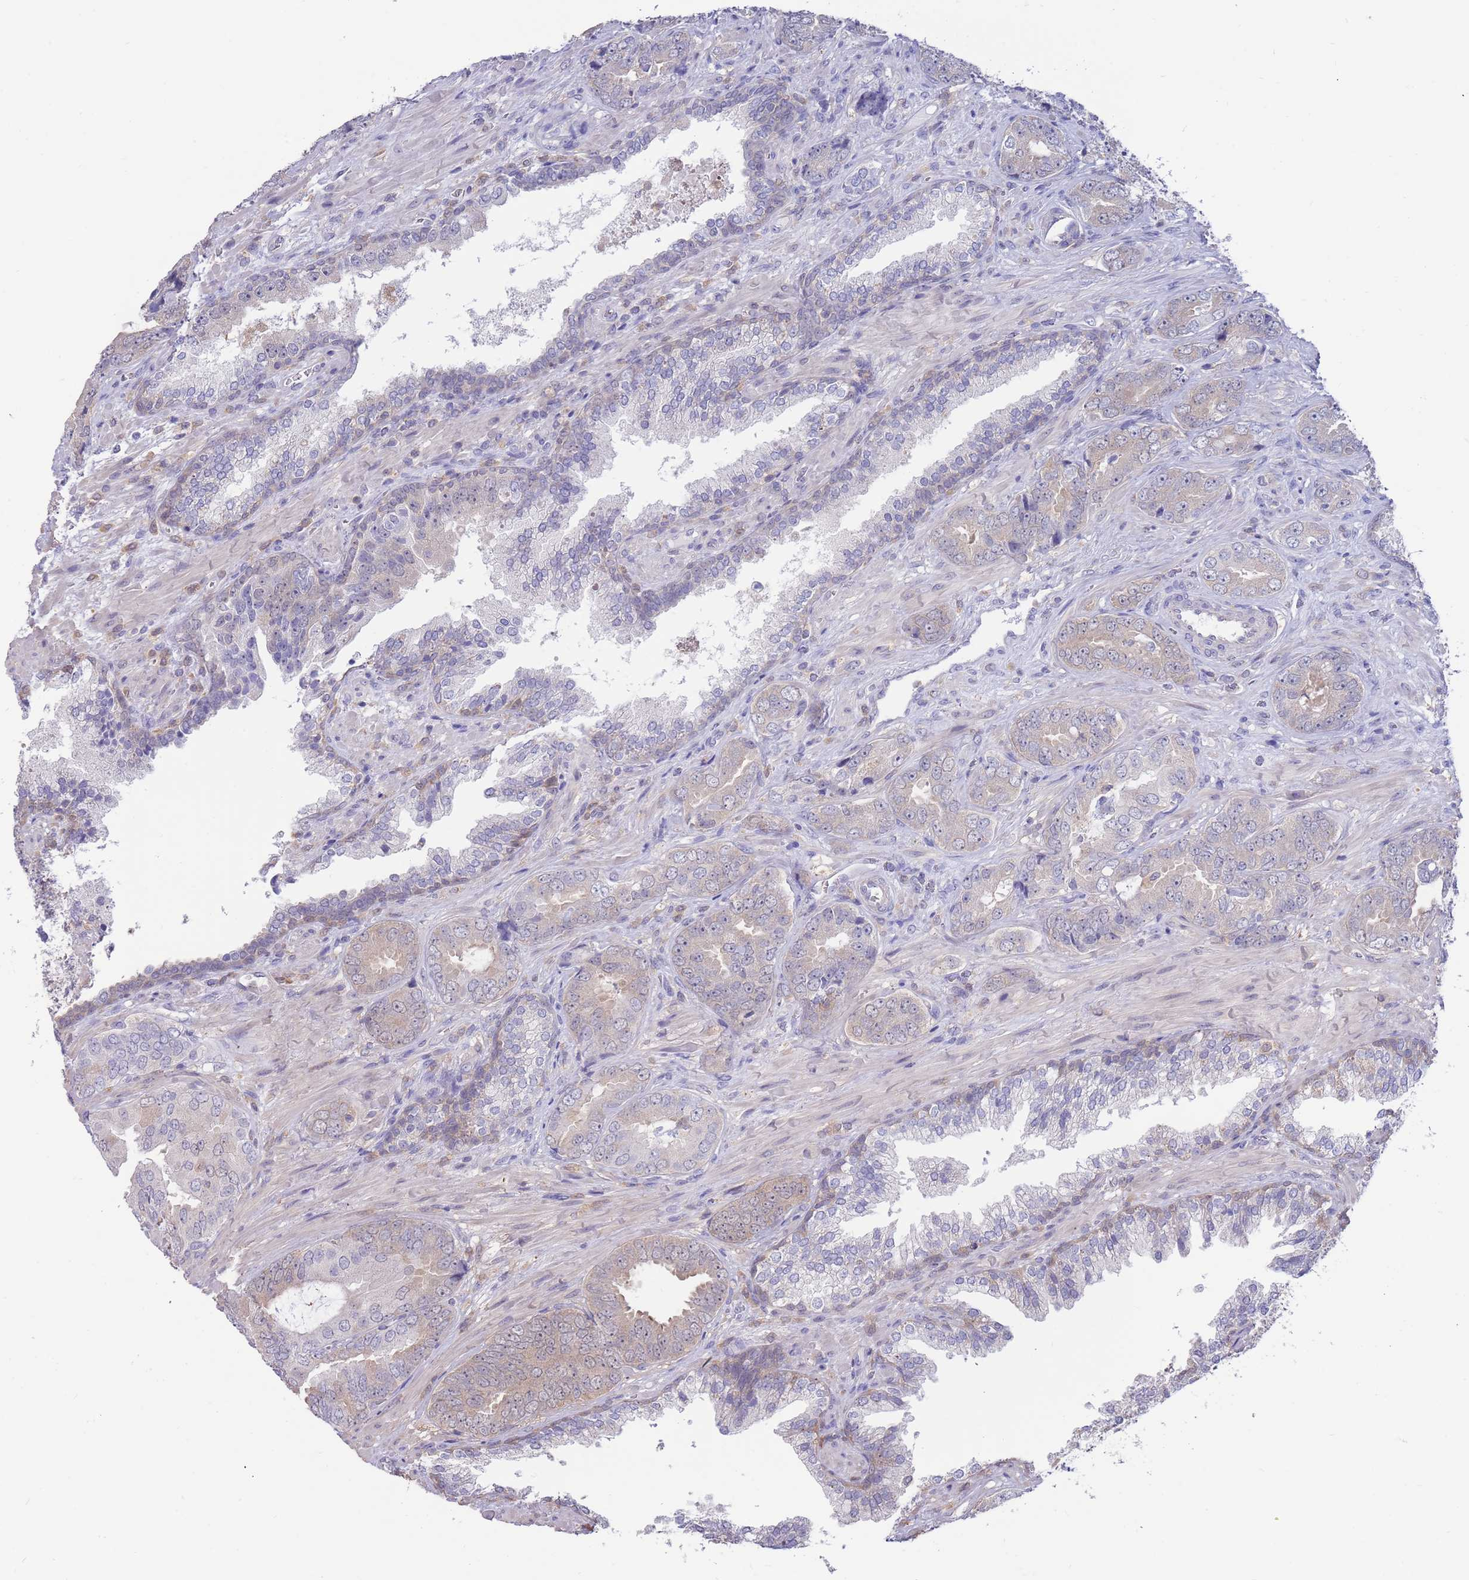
{"staining": {"intensity": "weak", "quantity": ">75%", "location": "cytoplasmic/membranous"}, "tissue": "prostate cancer", "cell_type": "Tumor cells", "image_type": "cancer", "snomed": [{"axis": "morphology", "description": "Adenocarcinoma, High grade"}, {"axis": "topography", "description": "Prostate"}], "caption": "High-grade adenocarcinoma (prostate) was stained to show a protein in brown. There is low levels of weak cytoplasmic/membranous expression in about >75% of tumor cells. The staining was performed using DAB (3,3'-diaminobenzidine), with brown indicating positive protein expression. Nuclei are stained blue with hematoxylin.", "gene": "AP5S1", "patient": {"sex": "male", "age": 71}}